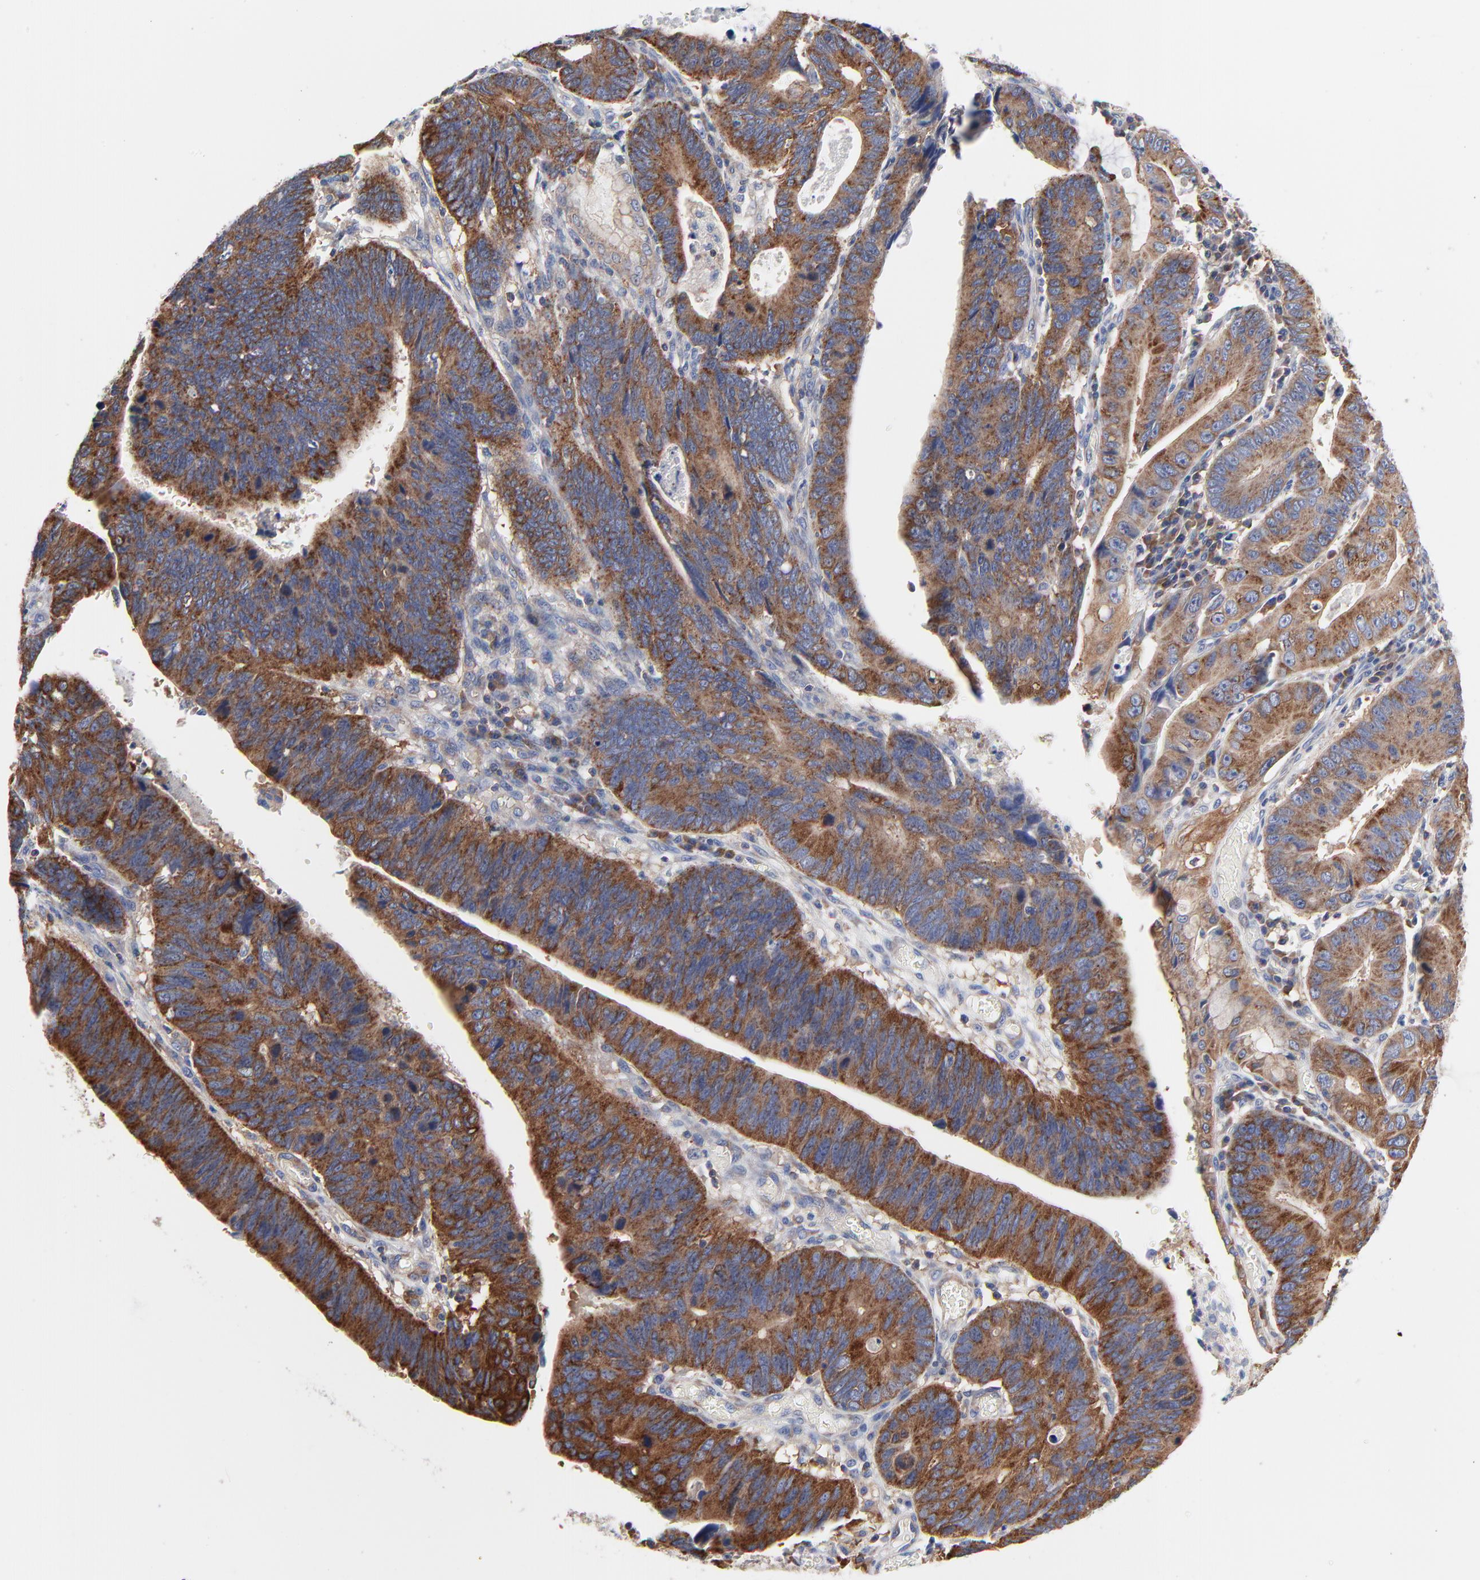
{"staining": {"intensity": "strong", "quantity": ">75%", "location": "cytoplasmic/membranous"}, "tissue": "stomach cancer", "cell_type": "Tumor cells", "image_type": "cancer", "snomed": [{"axis": "morphology", "description": "Adenocarcinoma, NOS"}, {"axis": "topography", "description": "Stomach"}], "caption": "Immunohistochemistry (IHC) image of human stomach cancer stained for a protein (brown), which shows high levels of strong cytoplasmic/membranous expression in approximately >75% of tumor cells.", "gene": "CD2AP", "patient": {"sex": "male", "age": 59}}